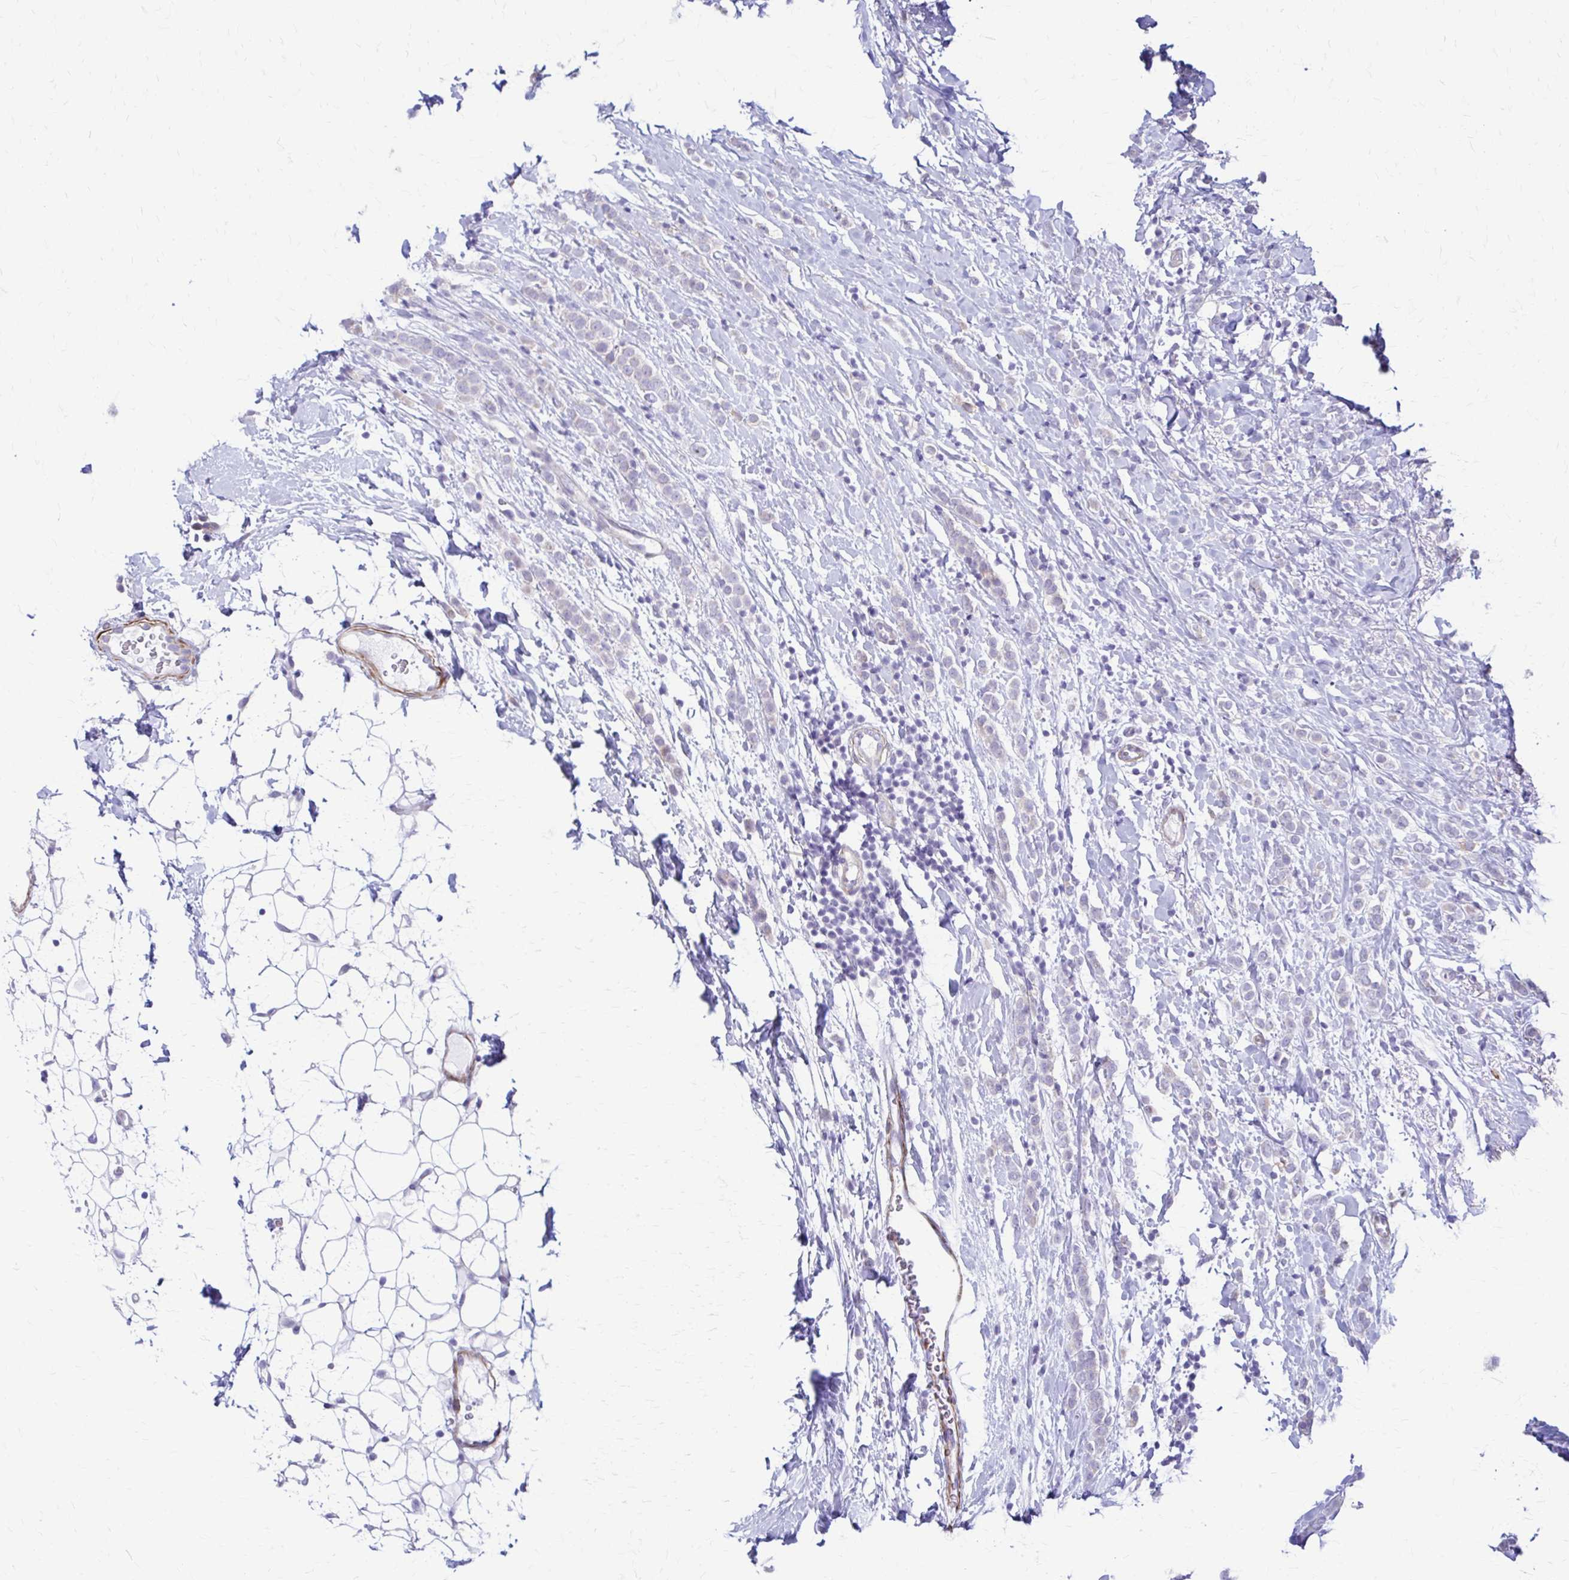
{"staining": {"intensity": "negative", "quantity": "none", "location": "none"}, "tissue": "breast cancer", "cell_type": "Tumor cells", "image_type": "cancer", "snomed": [{"axis": "morphology", "description": "Lobular carcinoma"}, {"axis": "topography", "description": "Breast"}], "caption": "Immunohistochemical staining of human lobular carcinoma (breast) displays no significant expression in tumor cells.", "gene": "DSP", "patient": {"sex": "female", "age": 49}}